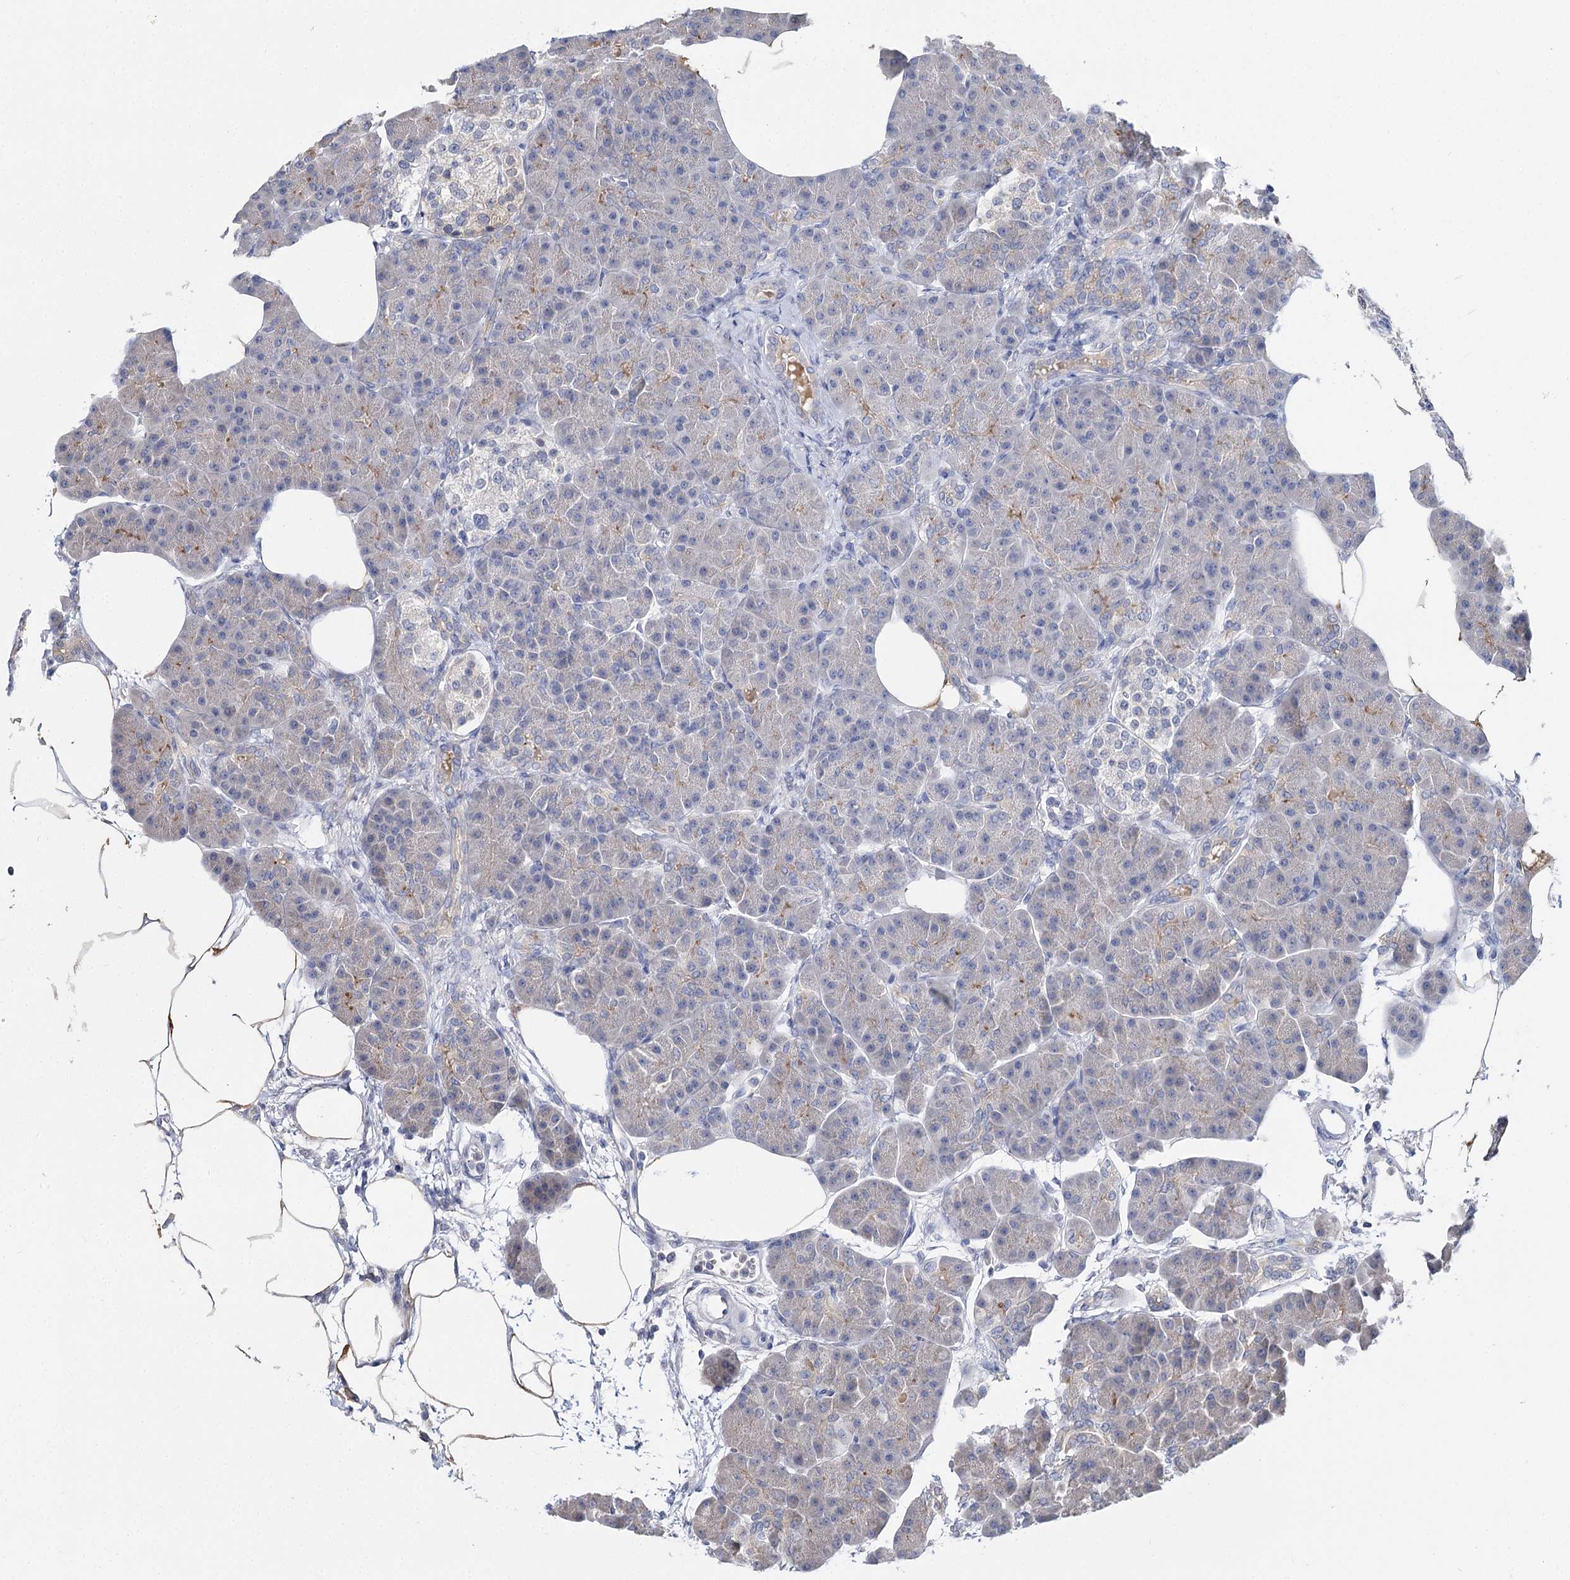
{"staining": {"intensity": "negative", "quantity": "none", "location": "none"}, "tissue": "pancreas", "cell_type": "Exocrine glandular cells", "image_type": "normal", "snomed": [{"axis": "morphology", "description": "Normal tissue, NOS"}, {"axis": "topography", "description": "Pancreas"}], "caption": "Immunohistochemistry micrograph of normal pancreas: pancreas stained with DAB (3,3'-diaminobenzidine) displays no significant protein expression in exocrine glandular cells.", "gene": "UGP2", "patient": {"sex": "female", "age": 70}}